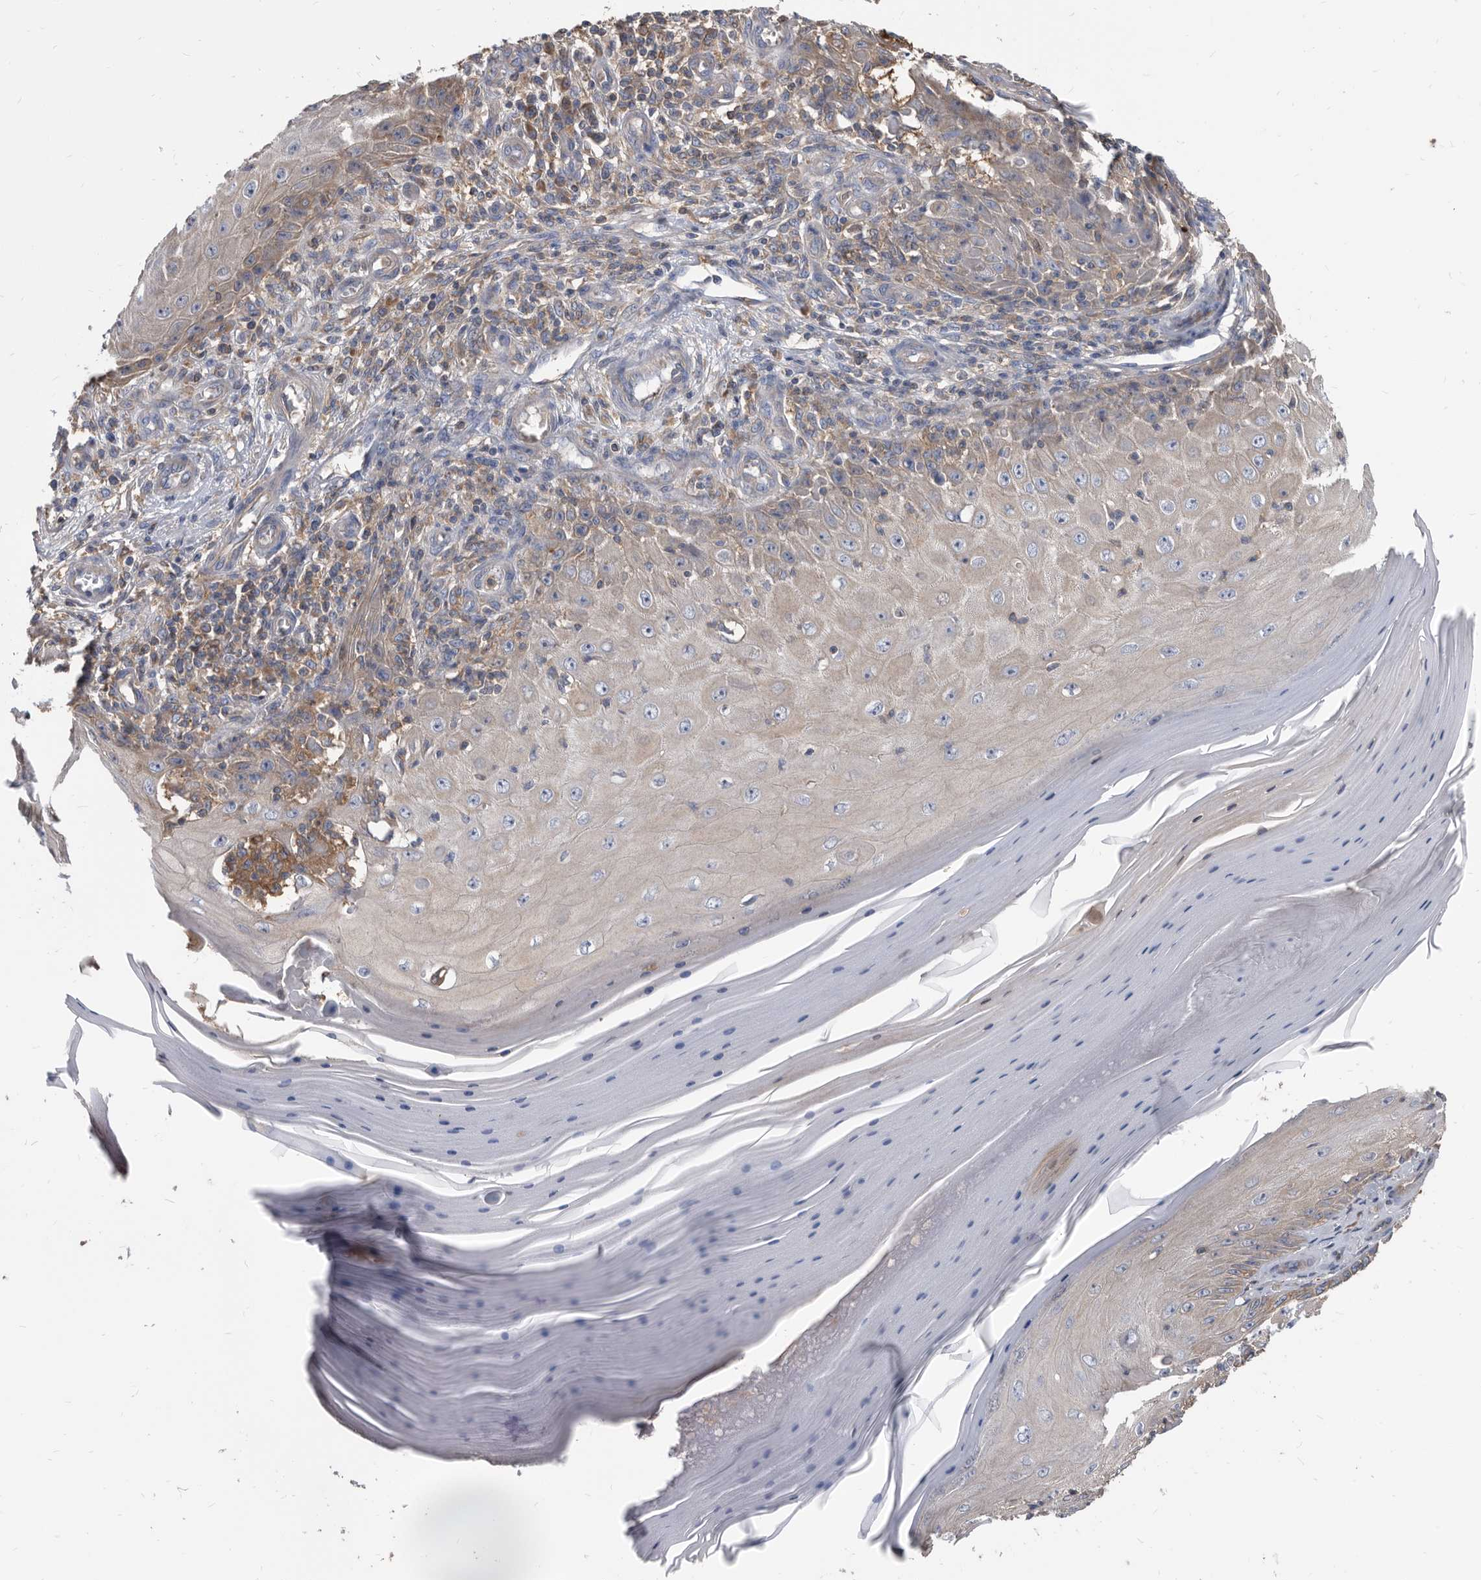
{"staining": {"intensity": "weak", "quantity": "<25%", "location": "cytoplasmic/membranous"}, "tissue": "skin cancer", "cell_type": "Tumor cells", "image_type": "cancer", "snomed": [{"axis": "morphology", "description": "Squamous cell carcinoma, NOS"}, {"axis": "topography", "description": "Skin"}], "caption": "Skin squamous cell carcinoma was stained to show a protein in brown. There is no significant staining in tumor cells.", "gene": "APEH", "patient": {"sex": "female", "age": 73}}